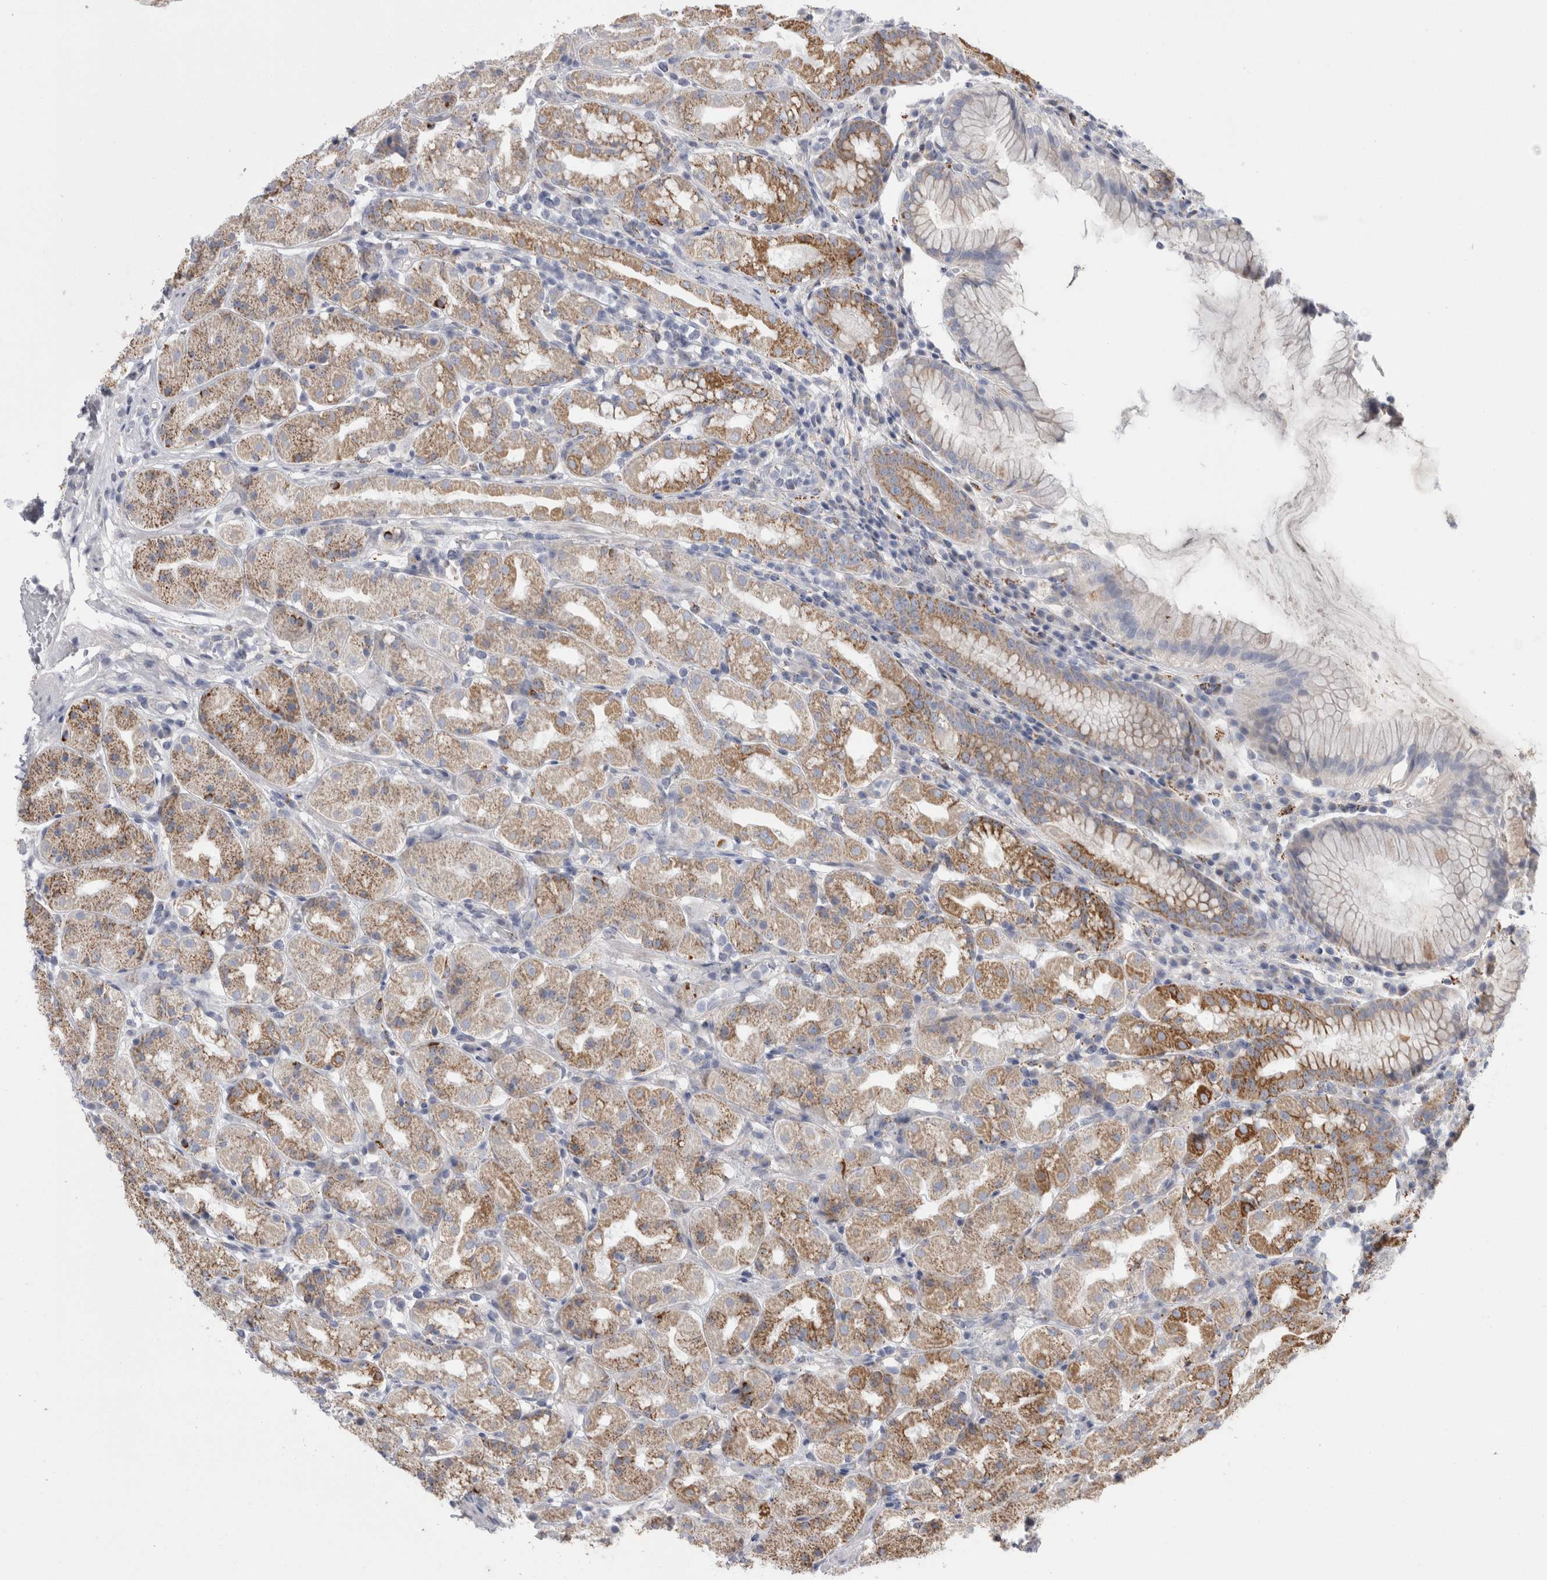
{"staining": {"intensity": "moderate", "quantity": "25%-75%", "location": "cytoplasmic/membranous"}, "tissue": "stomach", "cell_type": "Glandular cells", "image_type": "normal", "snomed": [{"axis": "morphology", "description": "Normal tissue, NOS"}, {"axis": "topography", "description": "Stomach, lower"}], "caption": "Stomach stained with immunohistochemistry reveals moderate cytoplasmic/membranous expression in approximately 25%-75% of glandular cells.", "gene": "GATM", "patient": {"sex": "female", "age": 56}}